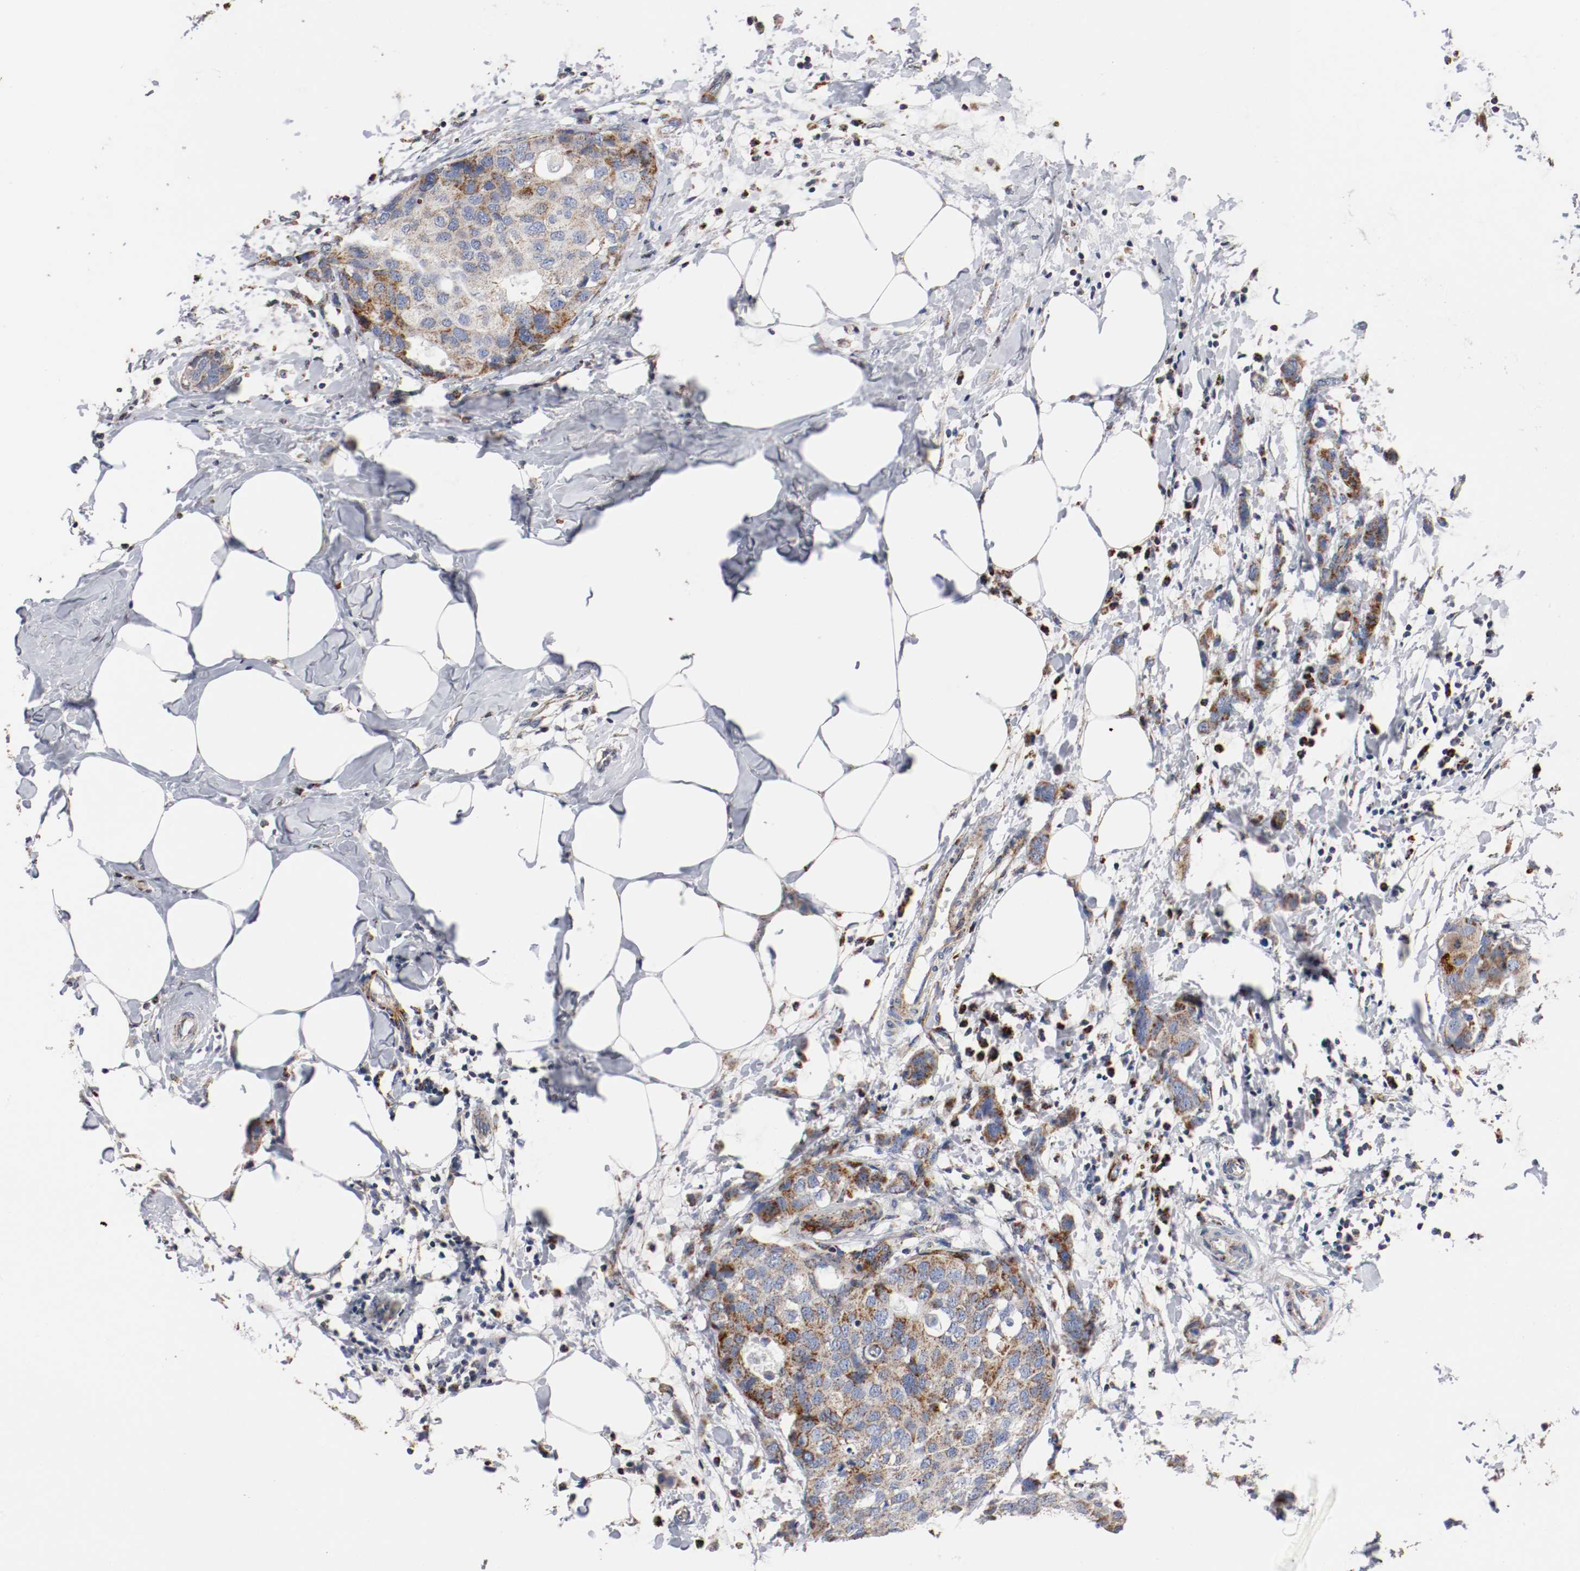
{"staining": {"intensity": "moderate", "quantity": "25%-75%", "location": "cytoplasmic/membranous"}, "tissue": "breast cancer", "cell_type": "Tumor cells", "image_type": "cancer", "snomed": [{"axis": "morphology", "description": "Normal tissue, NOS"}, {"axis": "morphology", "description": "Duct carcinoma"}, {"axis": "topography", "description": "Breast"}], "caption": "An image showing moderate cytoplasmic/membranous positivity in approximately 25%-75% of tumor cells in breast cancer (invasive ductal carcinoma), as visualized by brown immunohistochemical staining.", "gene": "TUBD1", "patient": {"sex": "female", "age": 50}}